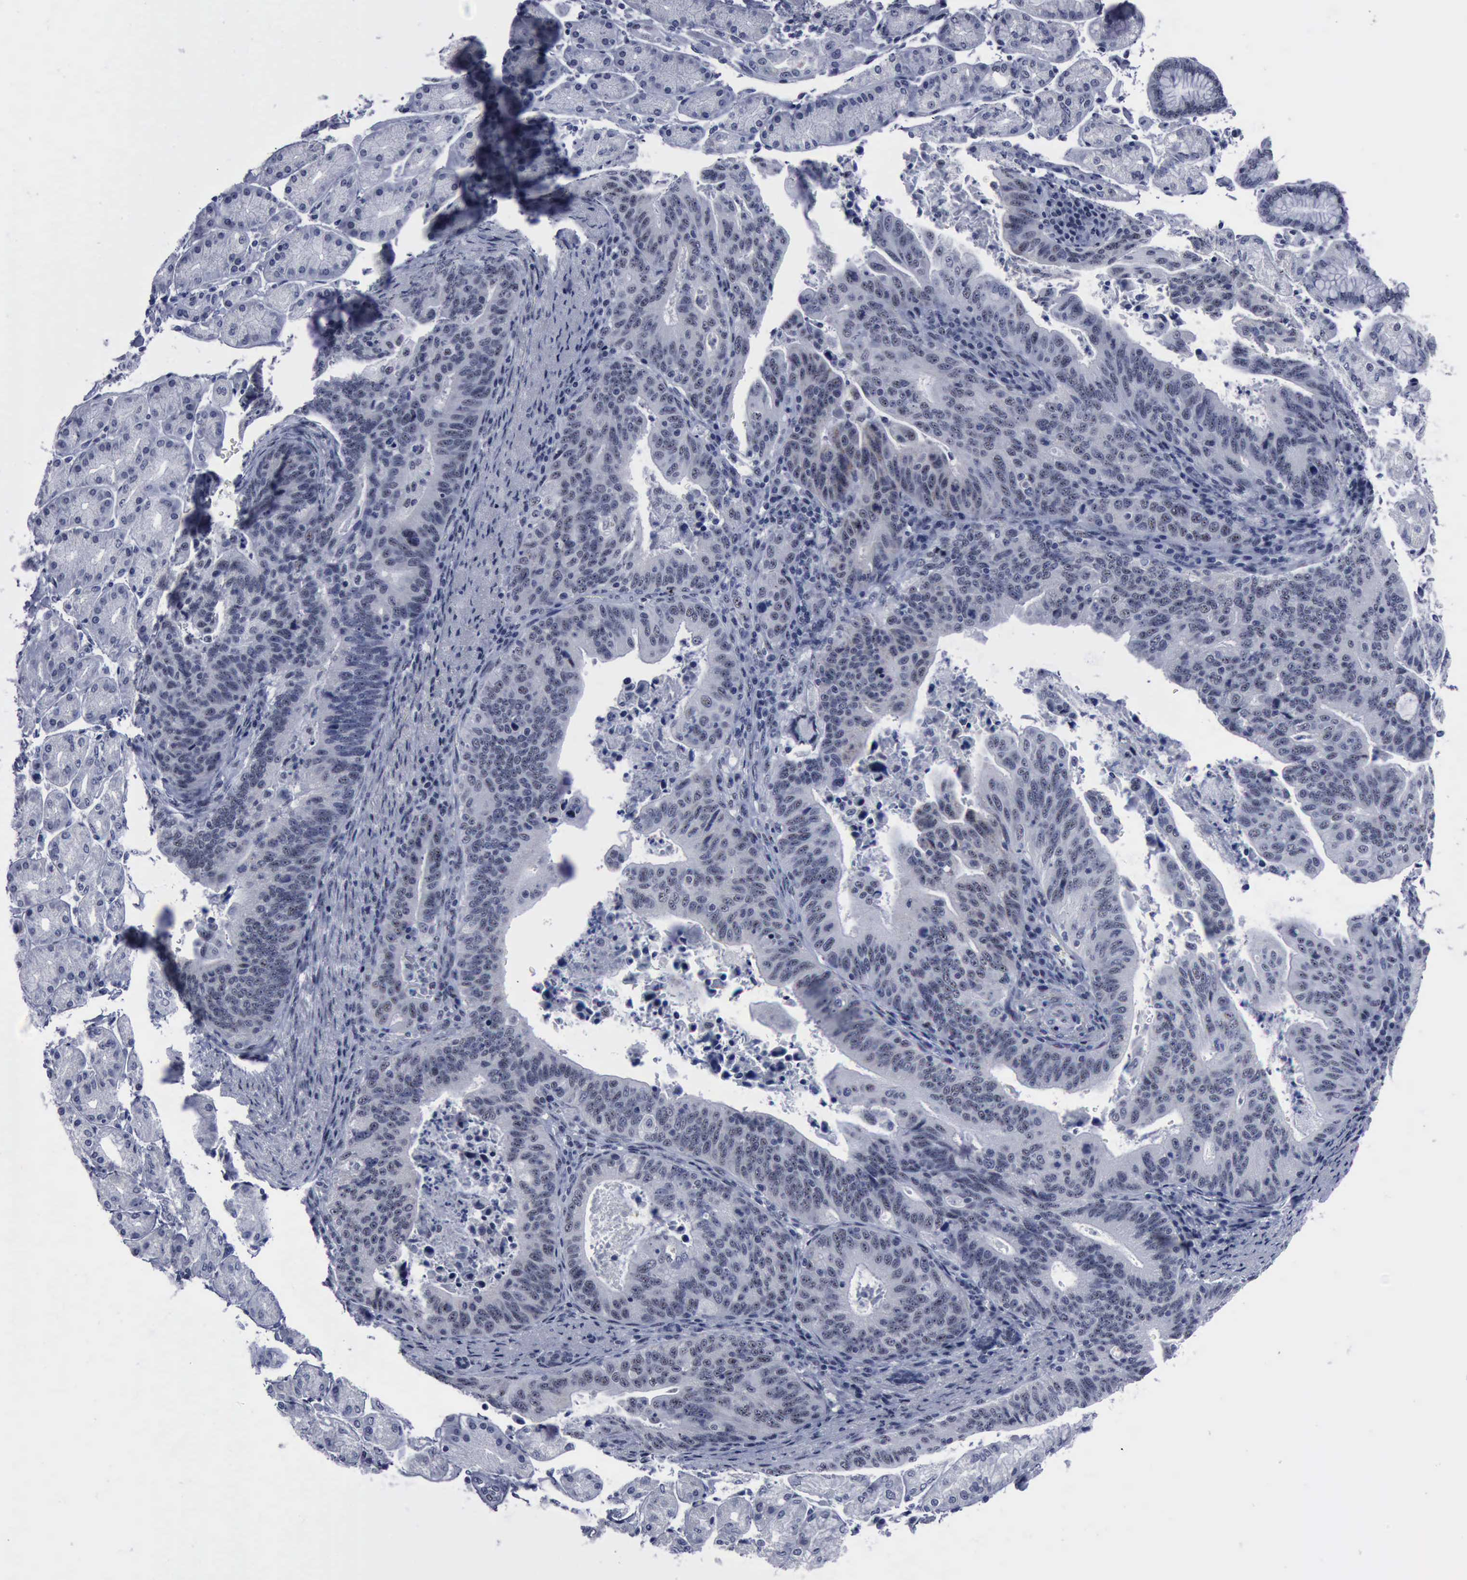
{"staining": {"intensity": "negative", "quantity": "none", "location": "none"}, "tissue": "stomach cancer", "cell_type": "Tumor cells", "image_type": "cancer", "snomed": [{"axis": "morphology", "description": "Adenocarcinoma, NOS"}, {"axis": "topography", "description": "Stomach, upper"}], "caption": "Immunohistochemistry micrograph of neoplastic tissue: stomach adenocarcinoma stained with DAB exhibits no significant protein staining in tumor cells.", "gene": "BRD1", "patient": {"sex": "female", "age": 50}}